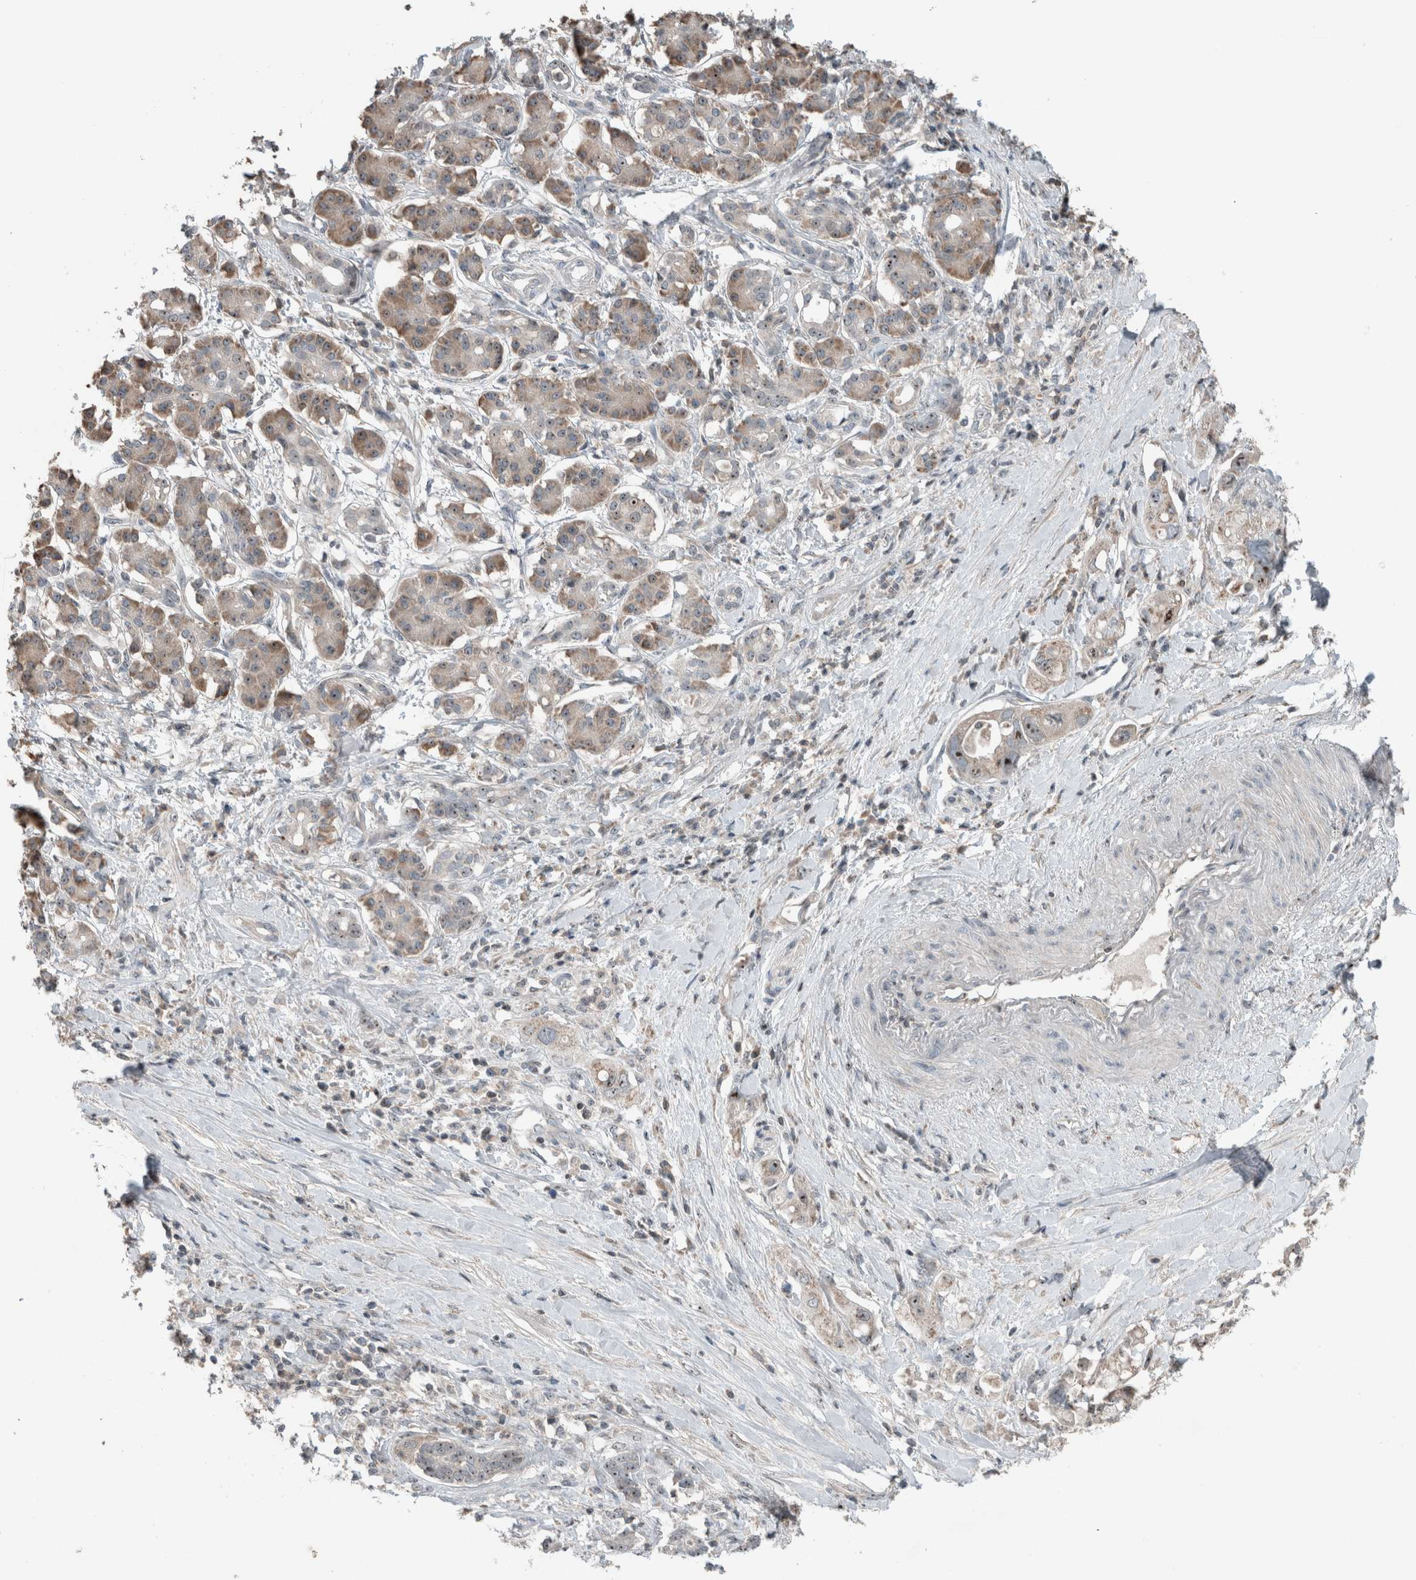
{"staining": {"intensity": "moderate", "quantity": "<25%", "location": "cytoplasmic/membranous,nuclear"}, "tissue": "pancreatic cancer", "cell_type": "Tumor cells", "image_type": "cancer", "snomed": [{"axis": "morphology", "description": "Adenocarcinoma, NOS"}, {"axis": "topography", "description": "Pancreas"}], "caption": "Immunohistochemical staining of pancreatic cancer (adenocarcinoma) shows moderate cytoplasmic/membranous and nuclear protein positivity in approximately <25% of tumor cells. (IHC, brightfield microscopy, high magnification).", "gene": "RPF1", "patient": {"sex": "female", "age": 56}}